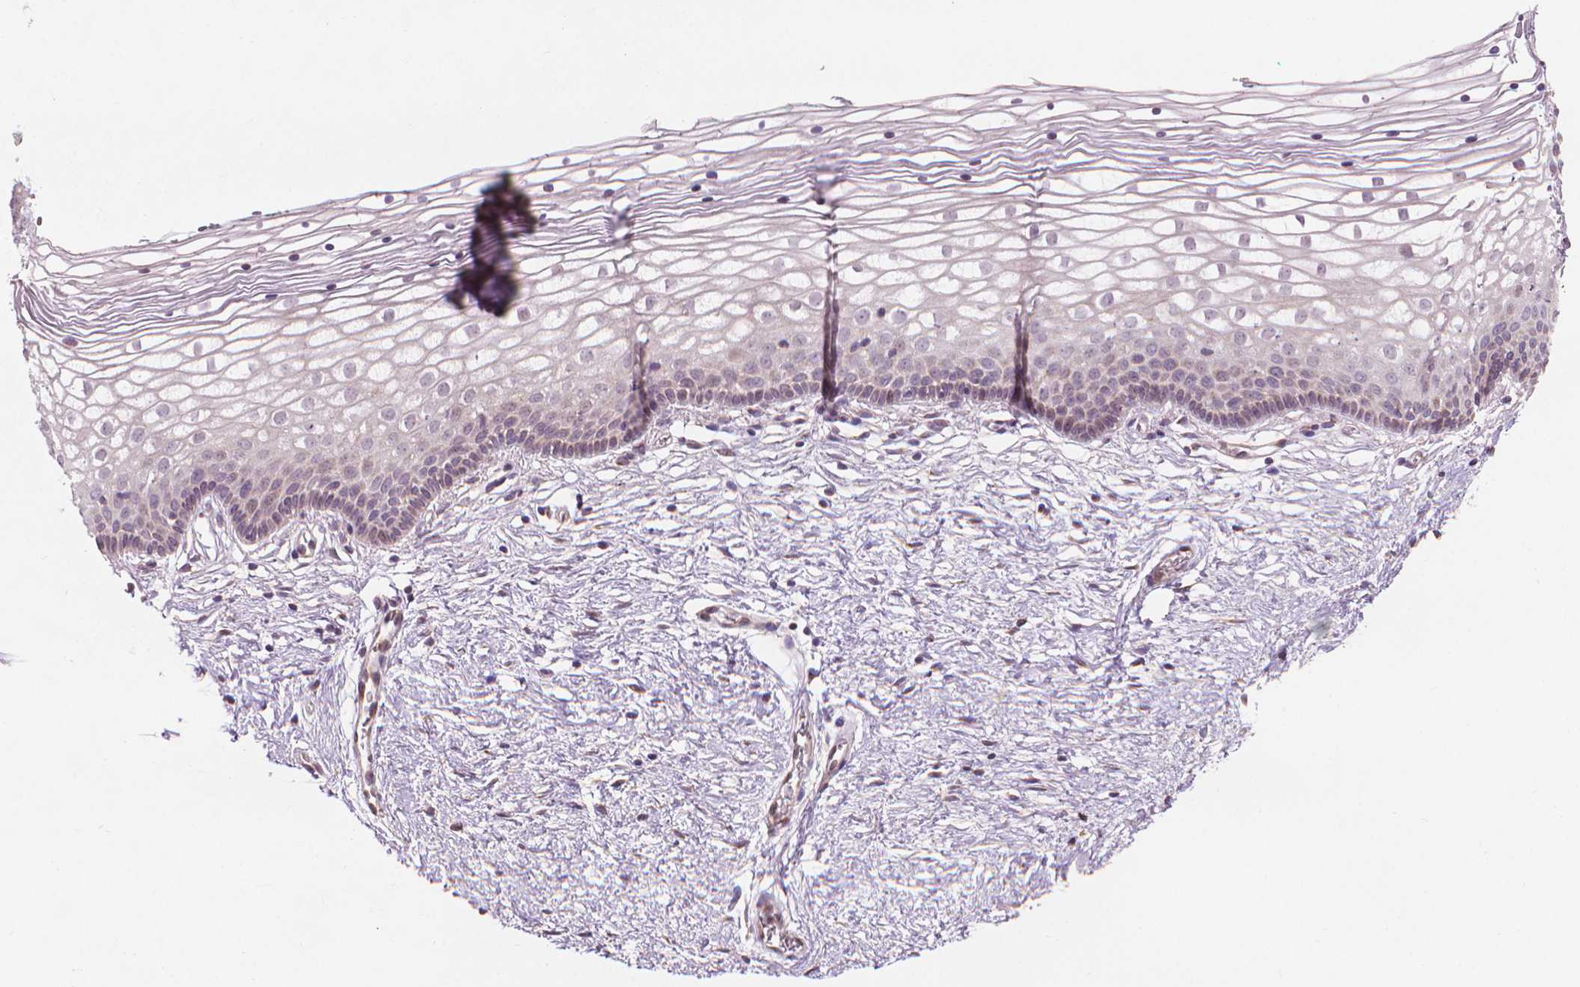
{"staining": {"intensity": "negative", "quantity": "none", "location": "none"}, "tissue": "vagina", "cell_type": "Squamous epithelial cells", "image_type": "normal", "snomed": [{"axis": "morphology", "description": "Normal tissue, NOS"}, {"axis": "topography", "description": "Vagina"}], "caption": "High magnification brightfield microscopy of benign vagina stained with DAB (brown) and counterstained with hematoxylin (blue): squamous epithelial cells show no significant staining. The staining was performed using DAB (3,3'-diaminobenzidine) to visualize the protein expression in brown, while the nuclei were stained in blue with hematoxylin (Magnification: 20x).", "gene": "IFFO1", "patient": {"sex": "female", "age": 36}}